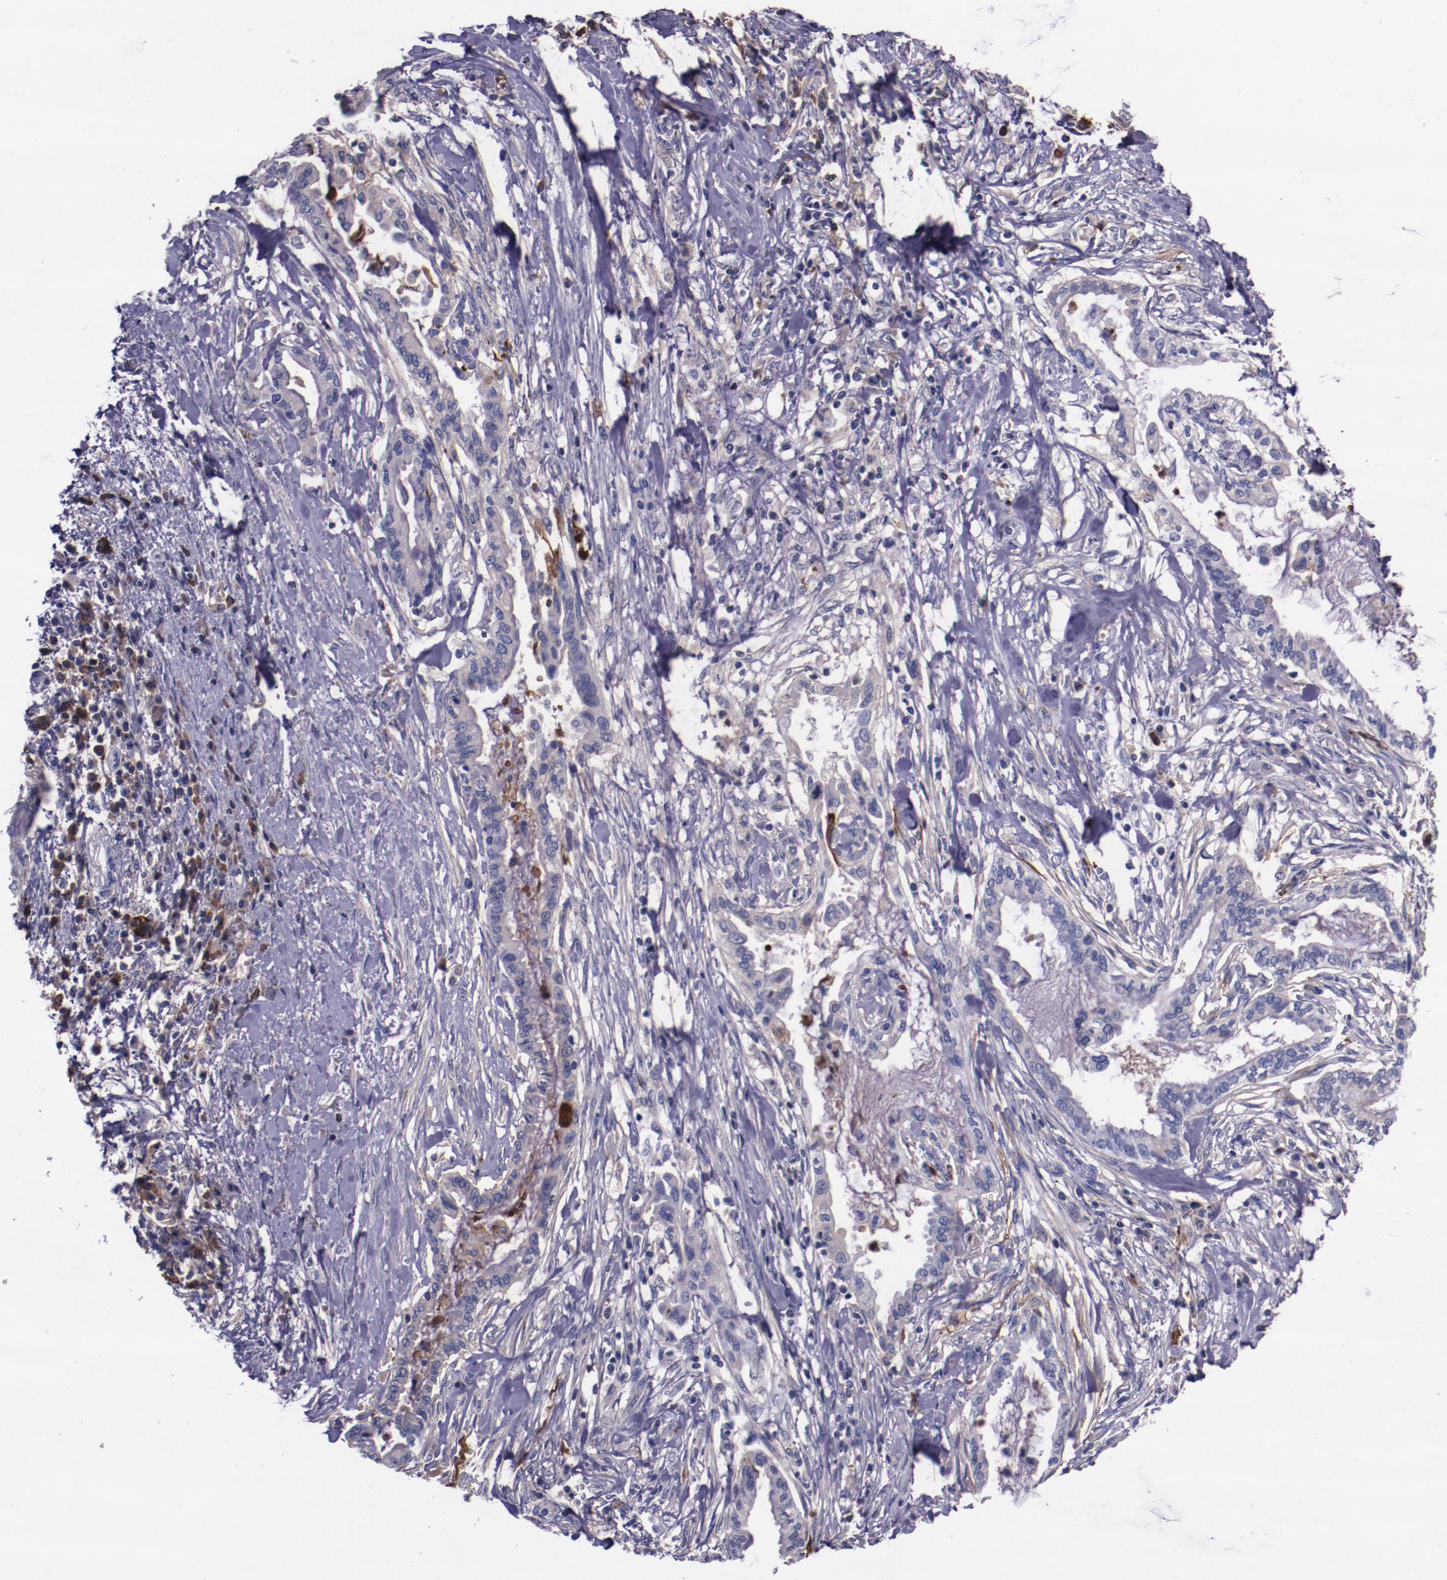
{"staining": {"intensity": "weak", "quantity": ">75%", "location": "cytoplasmic/membranous"}, "tissue": "pancreatic cancer", "cell_type": "Tumor cells", "image_type": "cancer", "snomed": [{"axis": "morphology", "description": "Adenocarcinoma, NOS"}, {"axis": "topography", "description": "Pancreas"}], "caption": "This is an image of IHC staining of pancreatic cancer, which shows weak positivity in the cytoplasmic/membranous of tumor cells.", "gene": "APOH", "patient": {"sex": "female", "age": 64}}